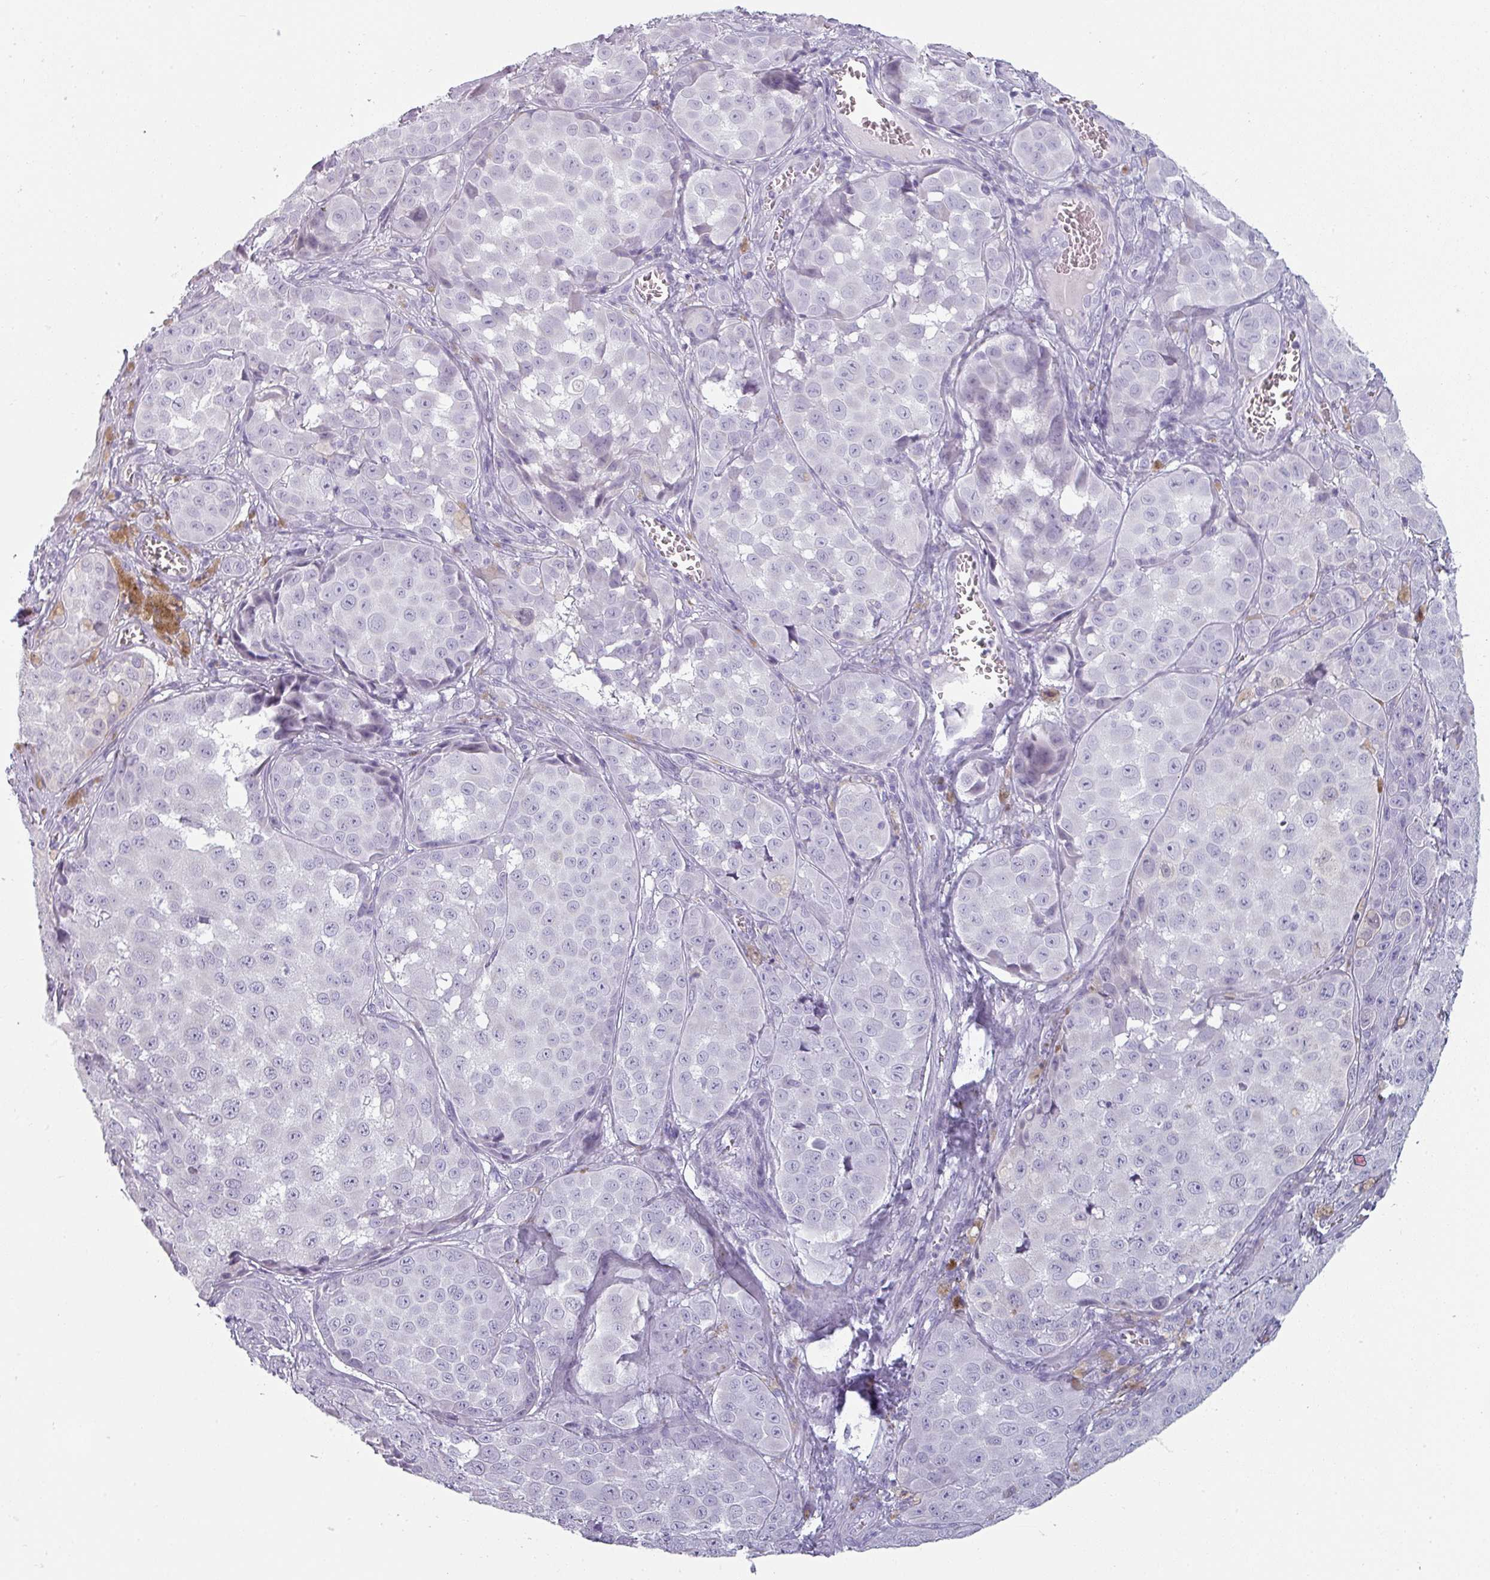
{"staining": {"intensity": "negative", "quantity": "none", "location": "none"}, "tissue": "melanoma", "cell_type": "Tumor cells", "image_type": "cancer", "snomed": [{"axis": "morphology", "description": "Malignant melanoma, NOS"}, {"axis": "topography", "description": "Skin"}], "caption": "This is an immunohistochemistry photomicrograph of melanoma. There is no positivity in tumor cells.", "gene": "SFTPA1", "patient": {"sex": "male", "age": 64}}